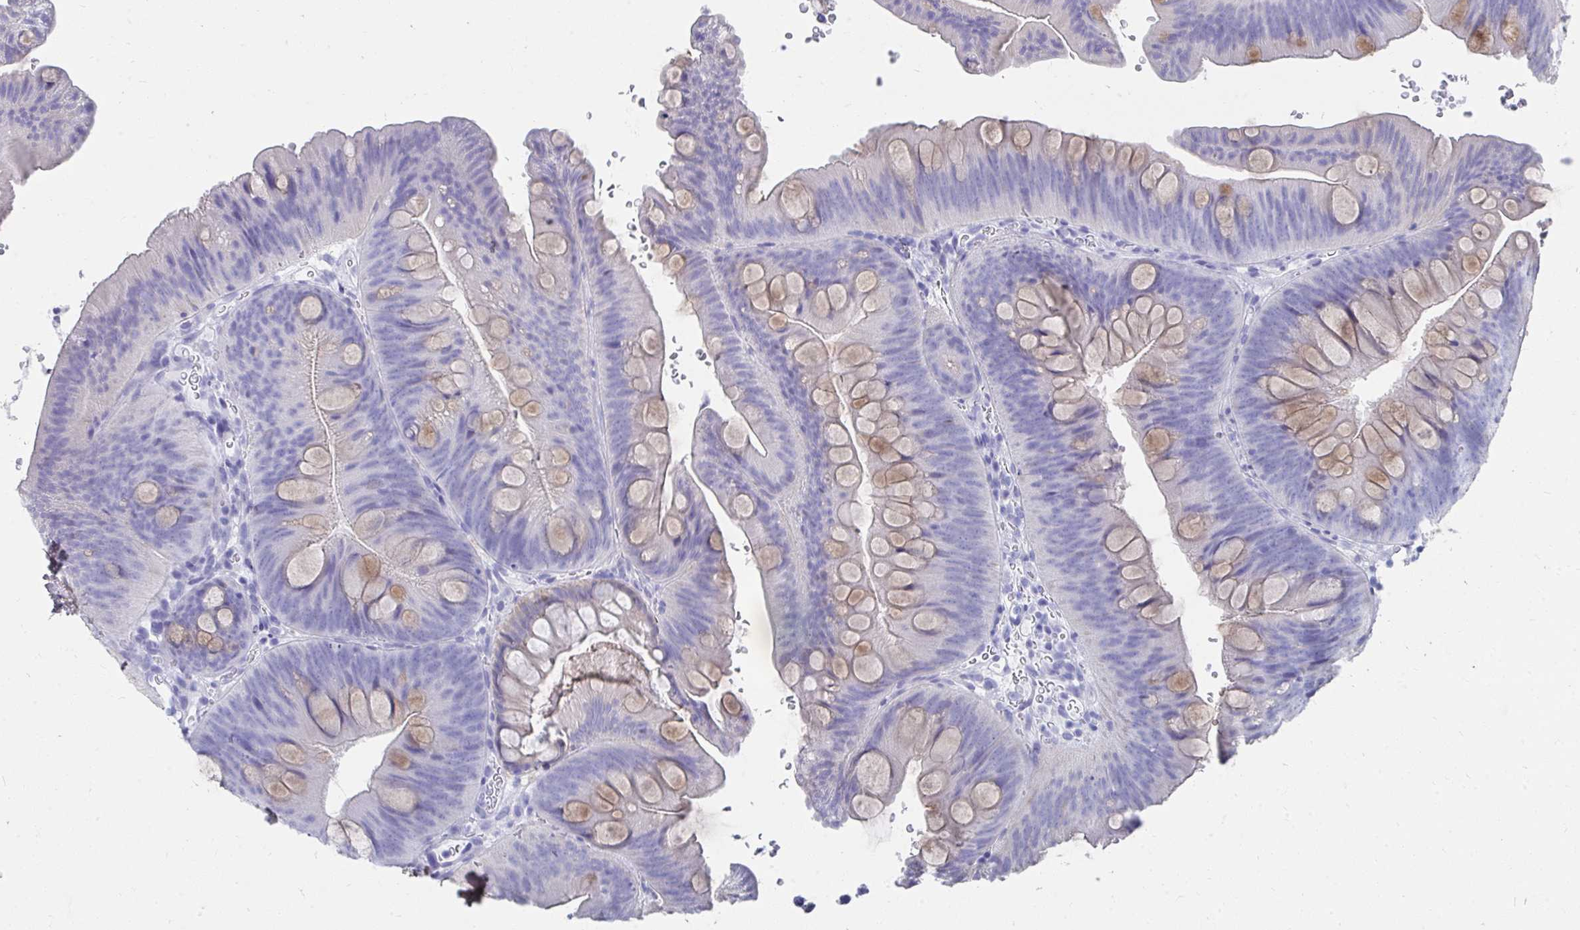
{"staining": {"intensity": "negative", "quantity": "none", "location": "none"}, "tissue": "colon", "cell_type": "Endothelial cells", "image_type": "normal", "snomed": [{"axis": "morphology", "description": "Normal tissue, NOS"}, {"axis": "morphology", "description": "Adenoma, NOS"}, {"axis": "topography", "description": "Soft tissue"}, {"axis": "topography", "description": "Colon"}], "caption": "IHC of normal colon demonstrates no staining in endothelial cells. The staining is performed using DAB brown chromogen with nuclei counter-stained in using hematoxylin.", "gene": "HGD", "patient": {"sex": "male", "age": 47}}